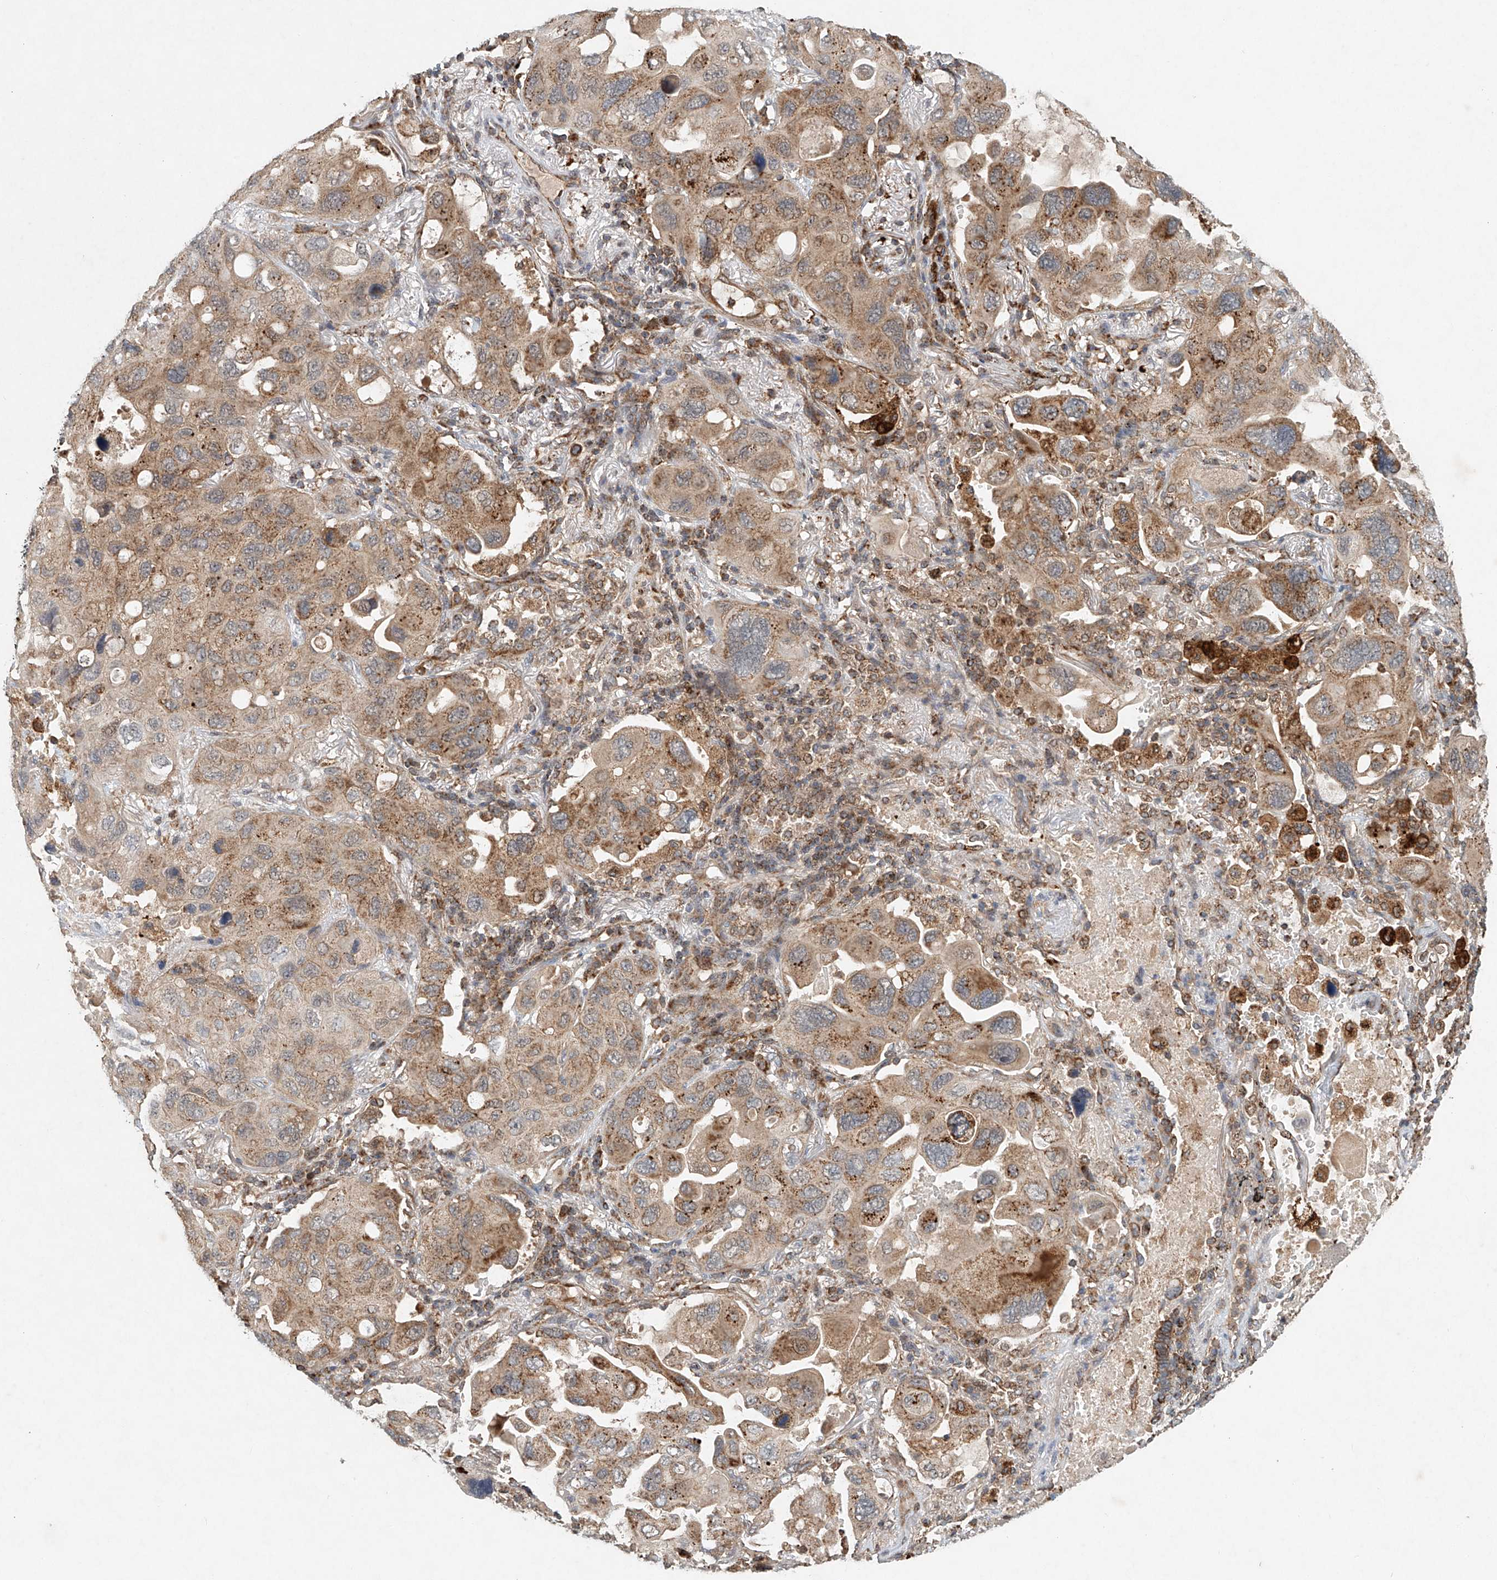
{"staining": {"intensity": "moderate", "quantity": ">75%", "location": "cytoplasmic/membranous"}, "tissue": "lung cancer", "cell_type": "Tumor cells", "image_type": "cancer", "snomed": [{"axis": "morphology", "description": "Squamous cell carcinoma, NOS"}, {"axis": "topography", "description": "Lung"}], "caption": "Immunohistochemical staining of lung squamous cell carcinoma reveals medium levels of moderate cytoplasmic/membranous expression in approximately >75% of tumor cells. (DAB (3,3'-diaminobenzidine) IHC, brown staining for protein, blue staining for nuclei).", "gene": "DCAF11", "patient": {"sex": "female", "age": 73}}